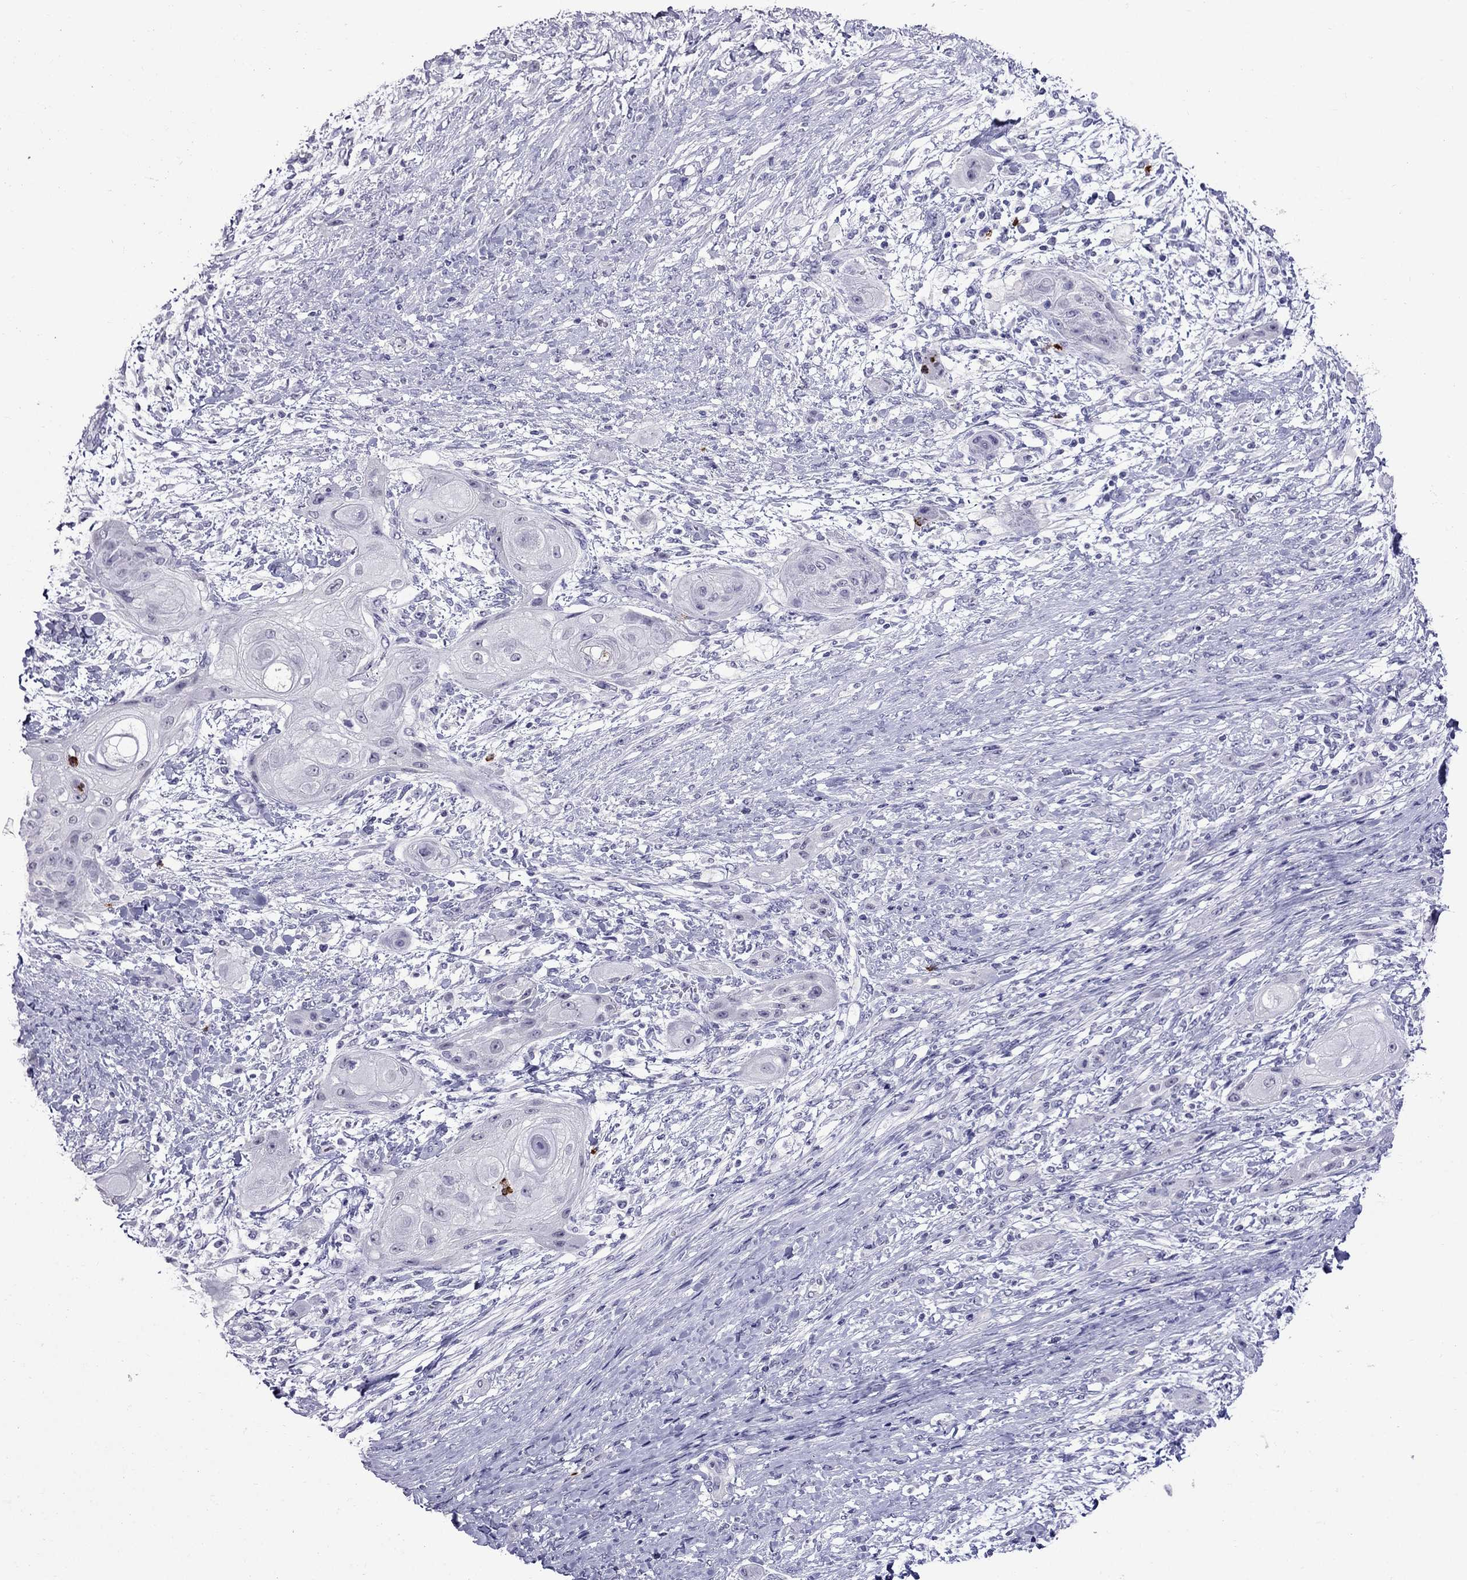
{"staining": {"intensity": "negative", "quantity": "none", "location": "none"}, "tissue": "skin cancer", "cell_type": "Tumor cells", "image_type": "cancer", "snomed": [{"axis": "morphology", "description": "Squamous cell carcinoma, NOS"}, {"axis": "topography", "description": "Skin"}], "caption": "A high-resolution micrograph shows IHC staining of skin cancer (squamous cell carcinoma), which demonstrates no significant positivity in tumor cells.", "gene": "OLFM4", "patient": {"sex": "male", "age": 62}}